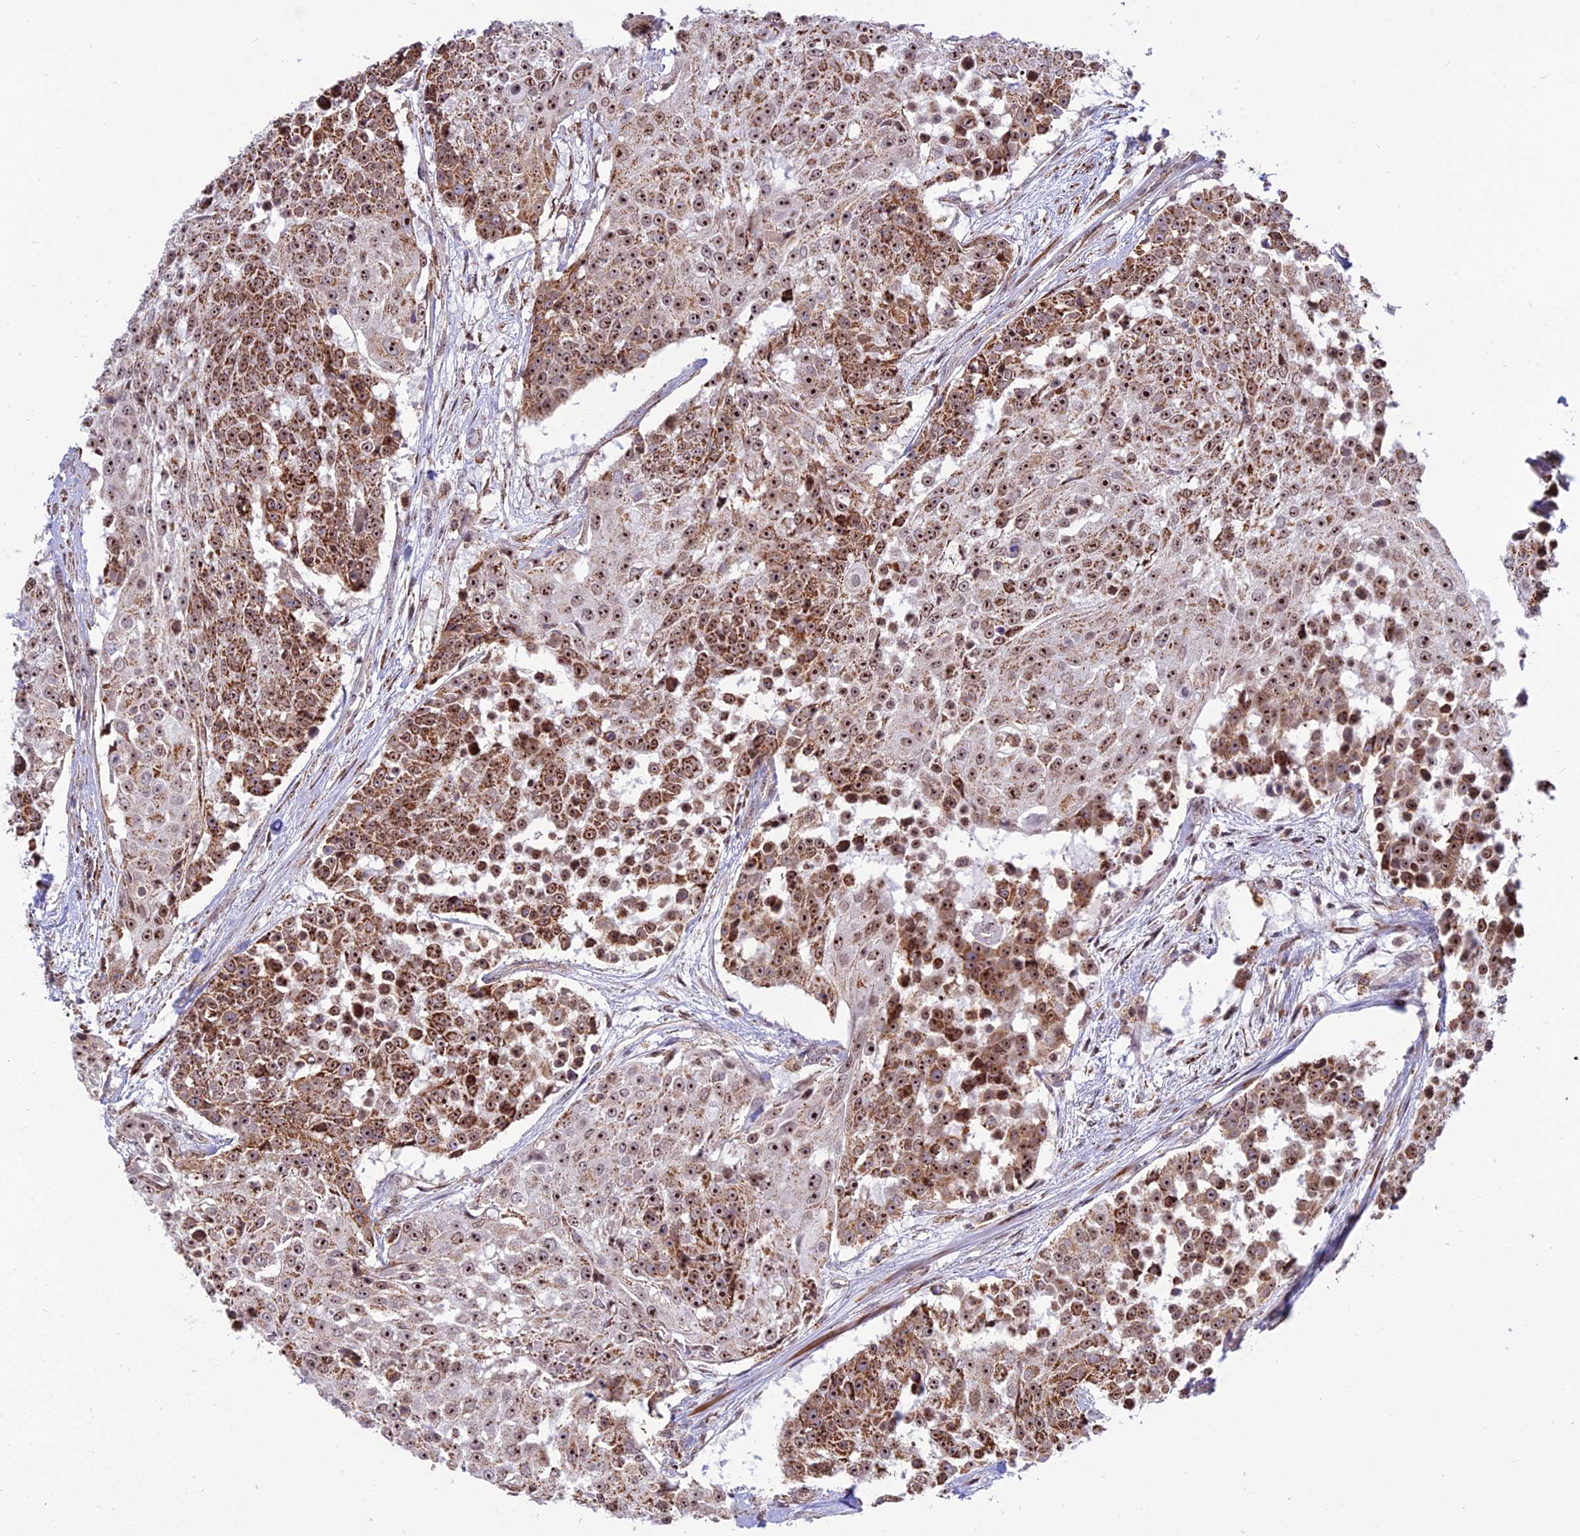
{"staining": {"intensity": "strong", "quantity": ">75%", "location": "cytoplasmic/membranous,nuclear"}, "tissue": "urothelial cancer", "cell_type": "Tumor cells", "image_type": "cancer", "snomed": [{"axis": "morphology", "description": "Urothelial carcinoma, High grade"}, {"axis": "topography", "description": "Urinary bladder"}], "caption": "Urothelial cancer stained with IHC displays strong cytoplasmic/membranous and nuclear positivity in approximately >75% of tumor cells.", "gene": "POLR1G", "patient": {"sex": "female", "age": 63}}